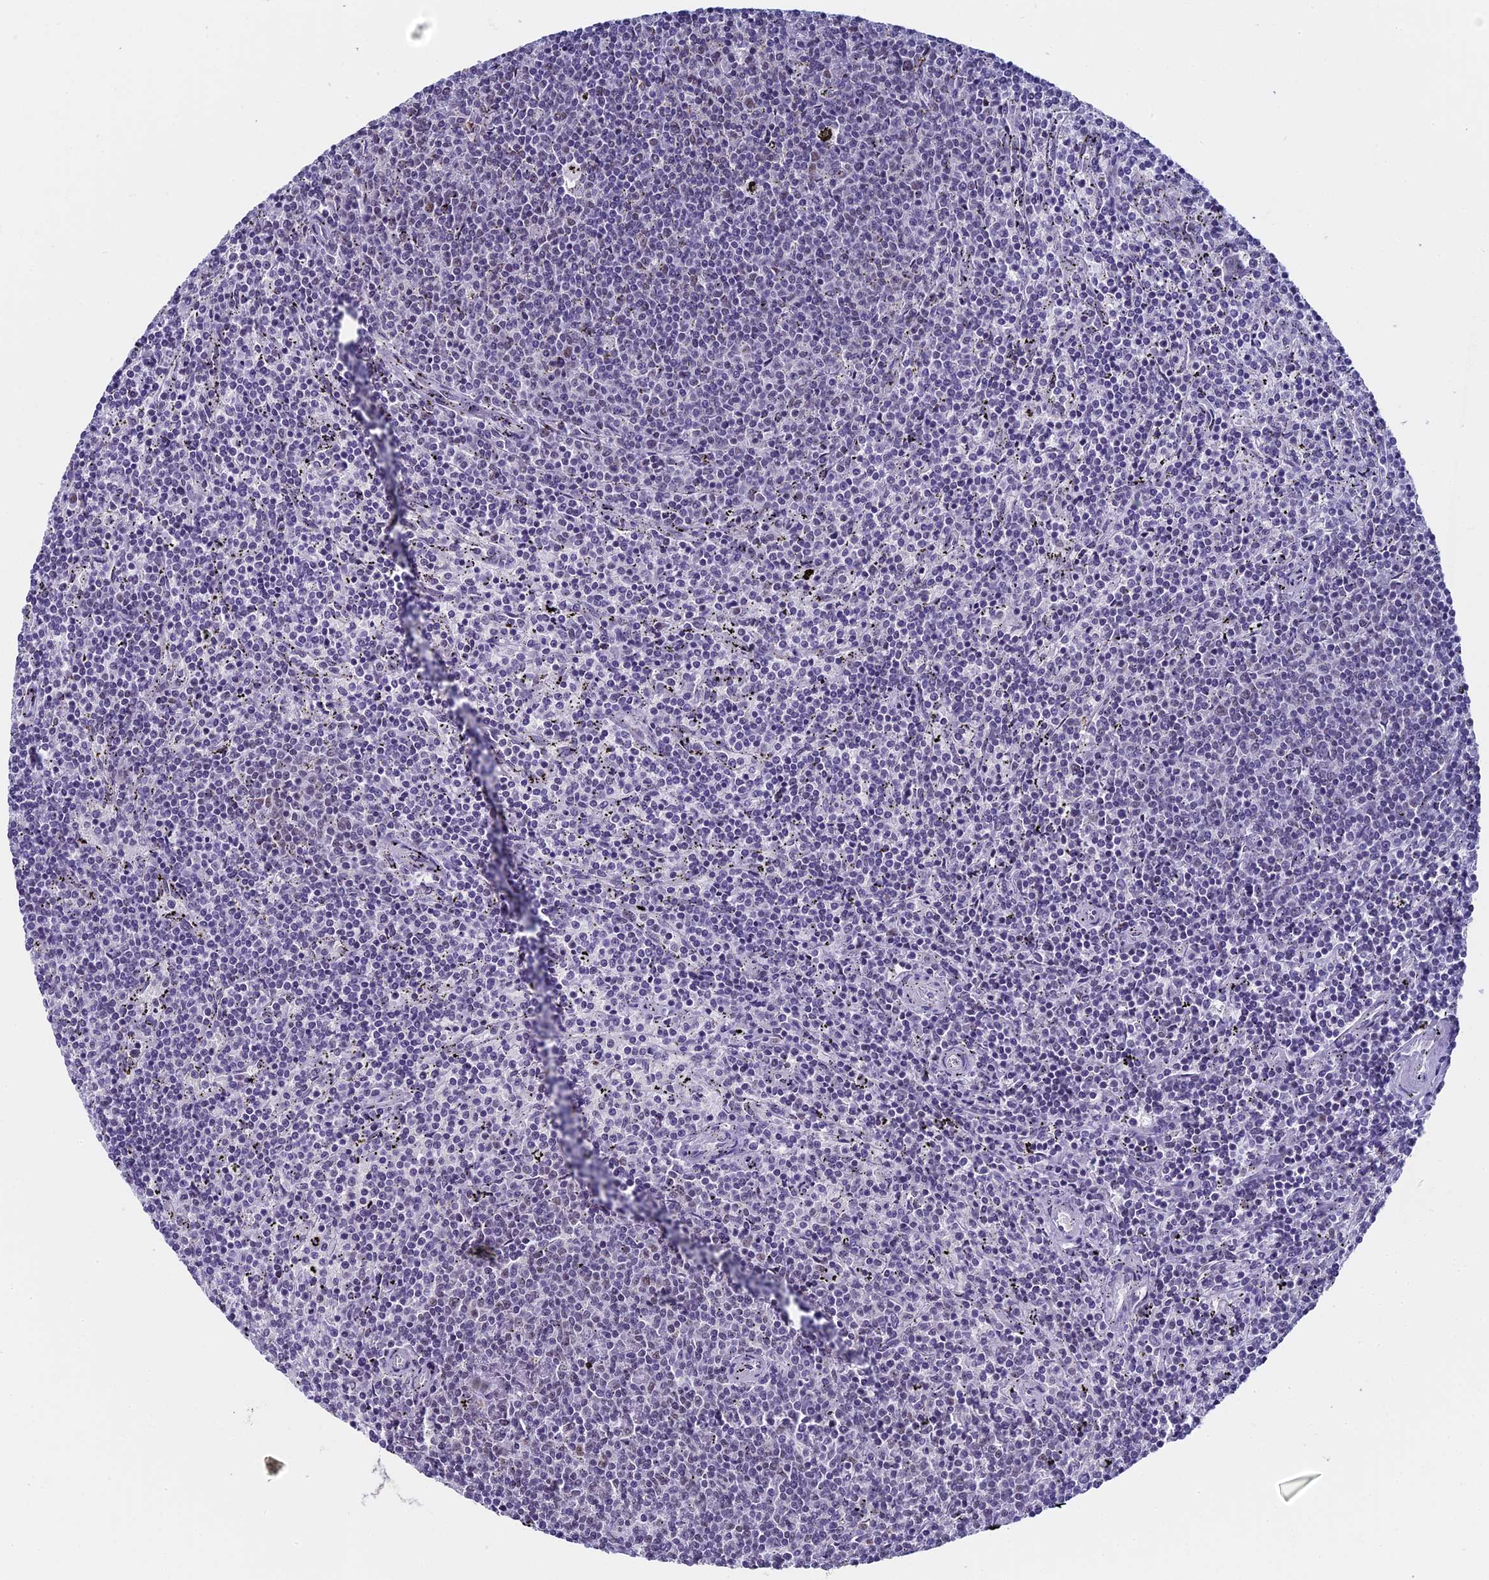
{"staining": {"intensity": "negative", "quantity": "none", "location": "none"}, "tissue": "lymphoma", "cell_type": "Tumor cells", "image_type": "cancer", "snomed": [{"axis": "morphology", "description": "Malignant lymphoma, non-Hodgkin's type, Low grade"}, {"axis": "topography", "description": "Spleen"}], "caption": "Micrograph shows no significant protein positivity in tumor cells of lymphoma.", "gene": "CD2BP2", "patient": {"sex": "female", "age": 50}}